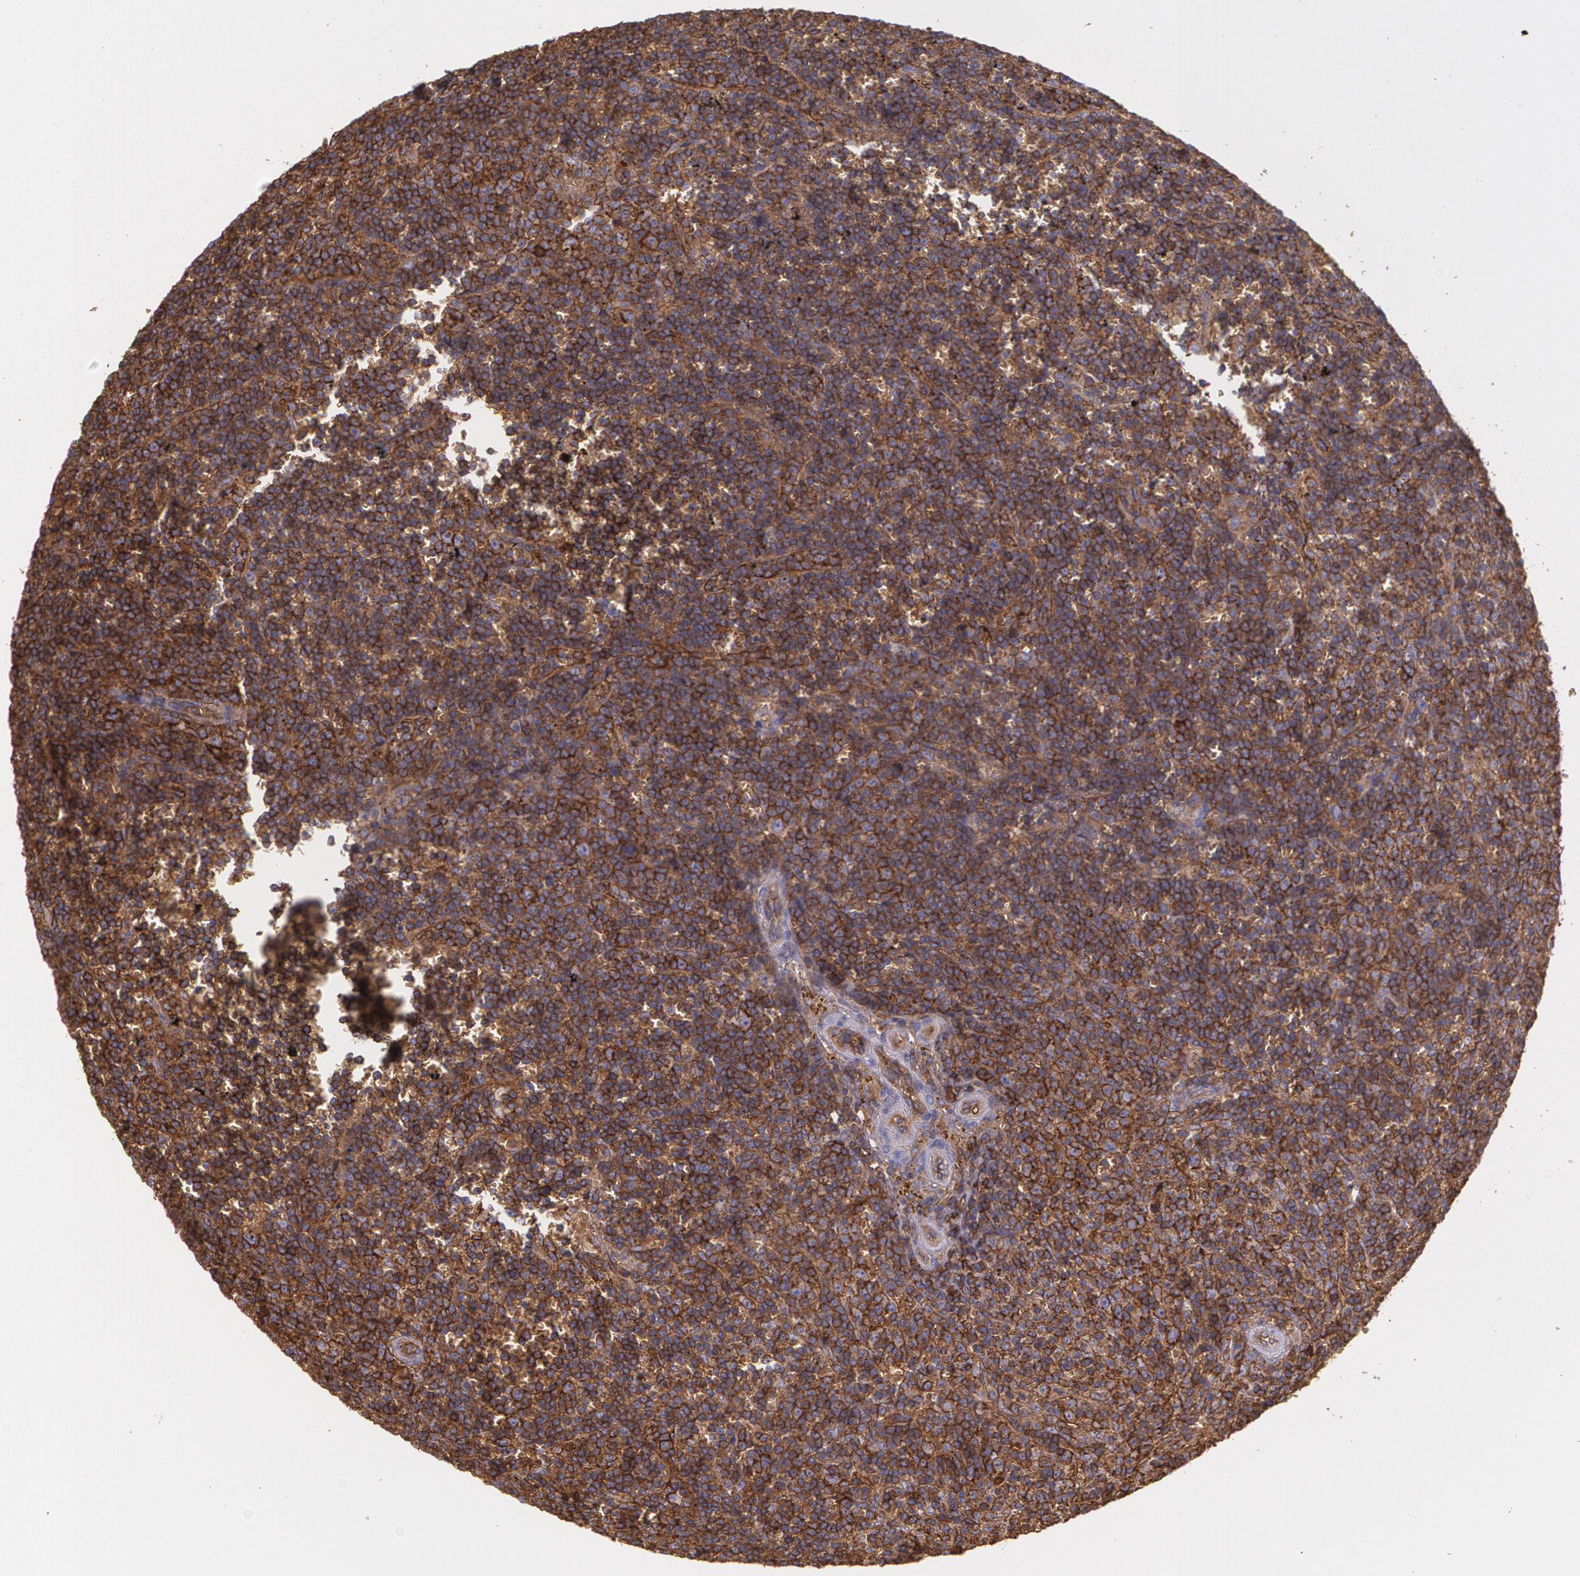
{"staining": {"intensity": "strong", "quantity": ">75%", "location": "cytoplasmic/membranous"}, "tissue": "lymphoma", "cell_type": "Tumor cells", "image_type": "cancer", "snomed": [{"axis": "morphology", "description": "Malignant lymphoma, non-Hodgkin's type, Low grade"}, {"axis": "topography", "description": "Spleen"}], "caption": "Strong cytoplasmic/membranous positivity for a protein is present in approximately >75% of tumor cells of low-grade malignant lymphoma, non-Hodgkin's type using immunohistochemistry (IHC).", "gene": "B2M", "patient": {"sex": "male", "age": 80}}